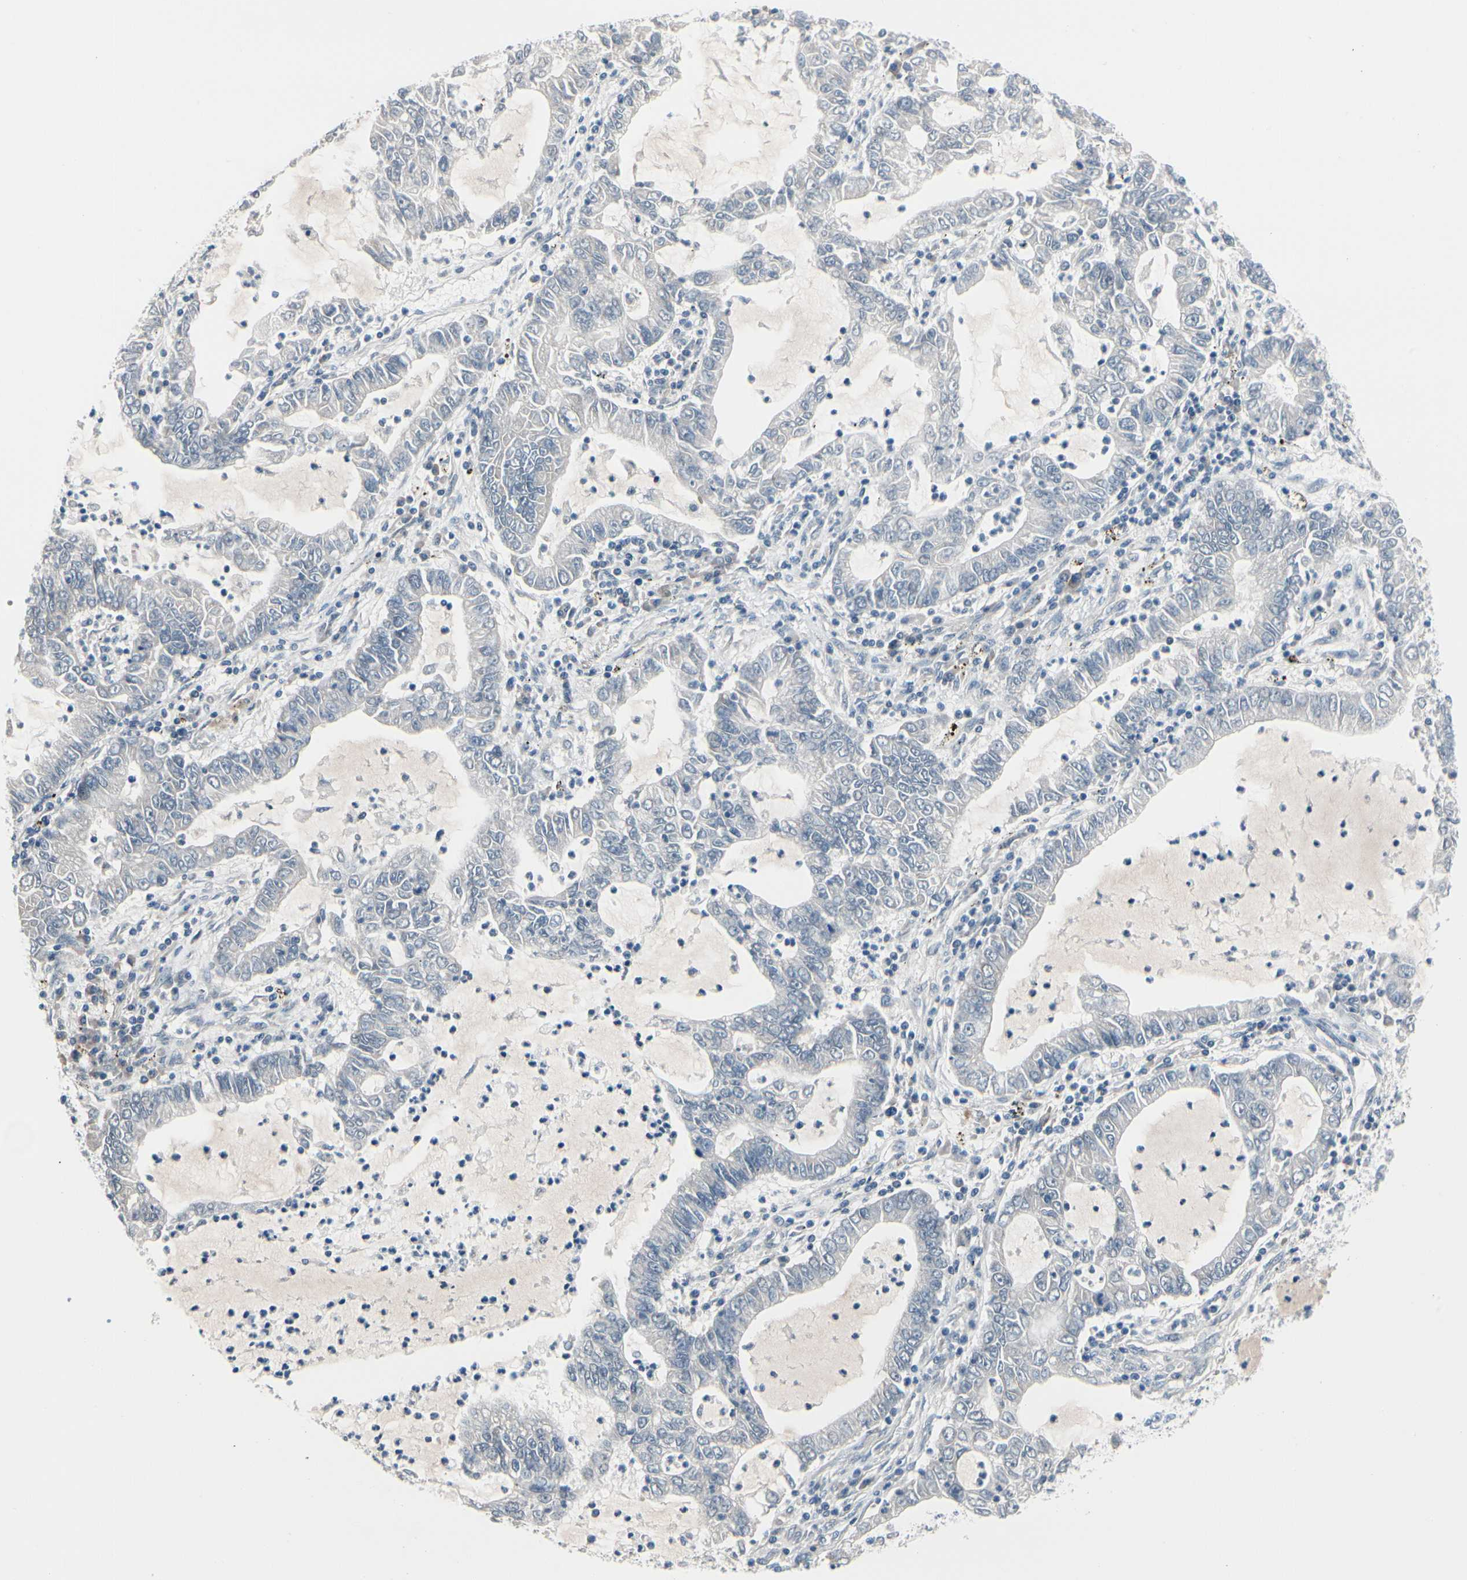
{"staining": {"intensity": "negative", "quantity": "none", "location": "none"}, "tissue": "lung cancer", "cell_type": "Tumor cells", "image_type": "cancer", "snomed": [{"axis": "morphology", "description": "Adenocarcinoma, NOS"}, {"axis": "topography", "description": "Lung"}], "caption": "Protein analysis of lung adenocarcinoma reveals no significant expression in tumor cells.", "gene": "PGR", "patient": {"sex": "female", "age": 51}}